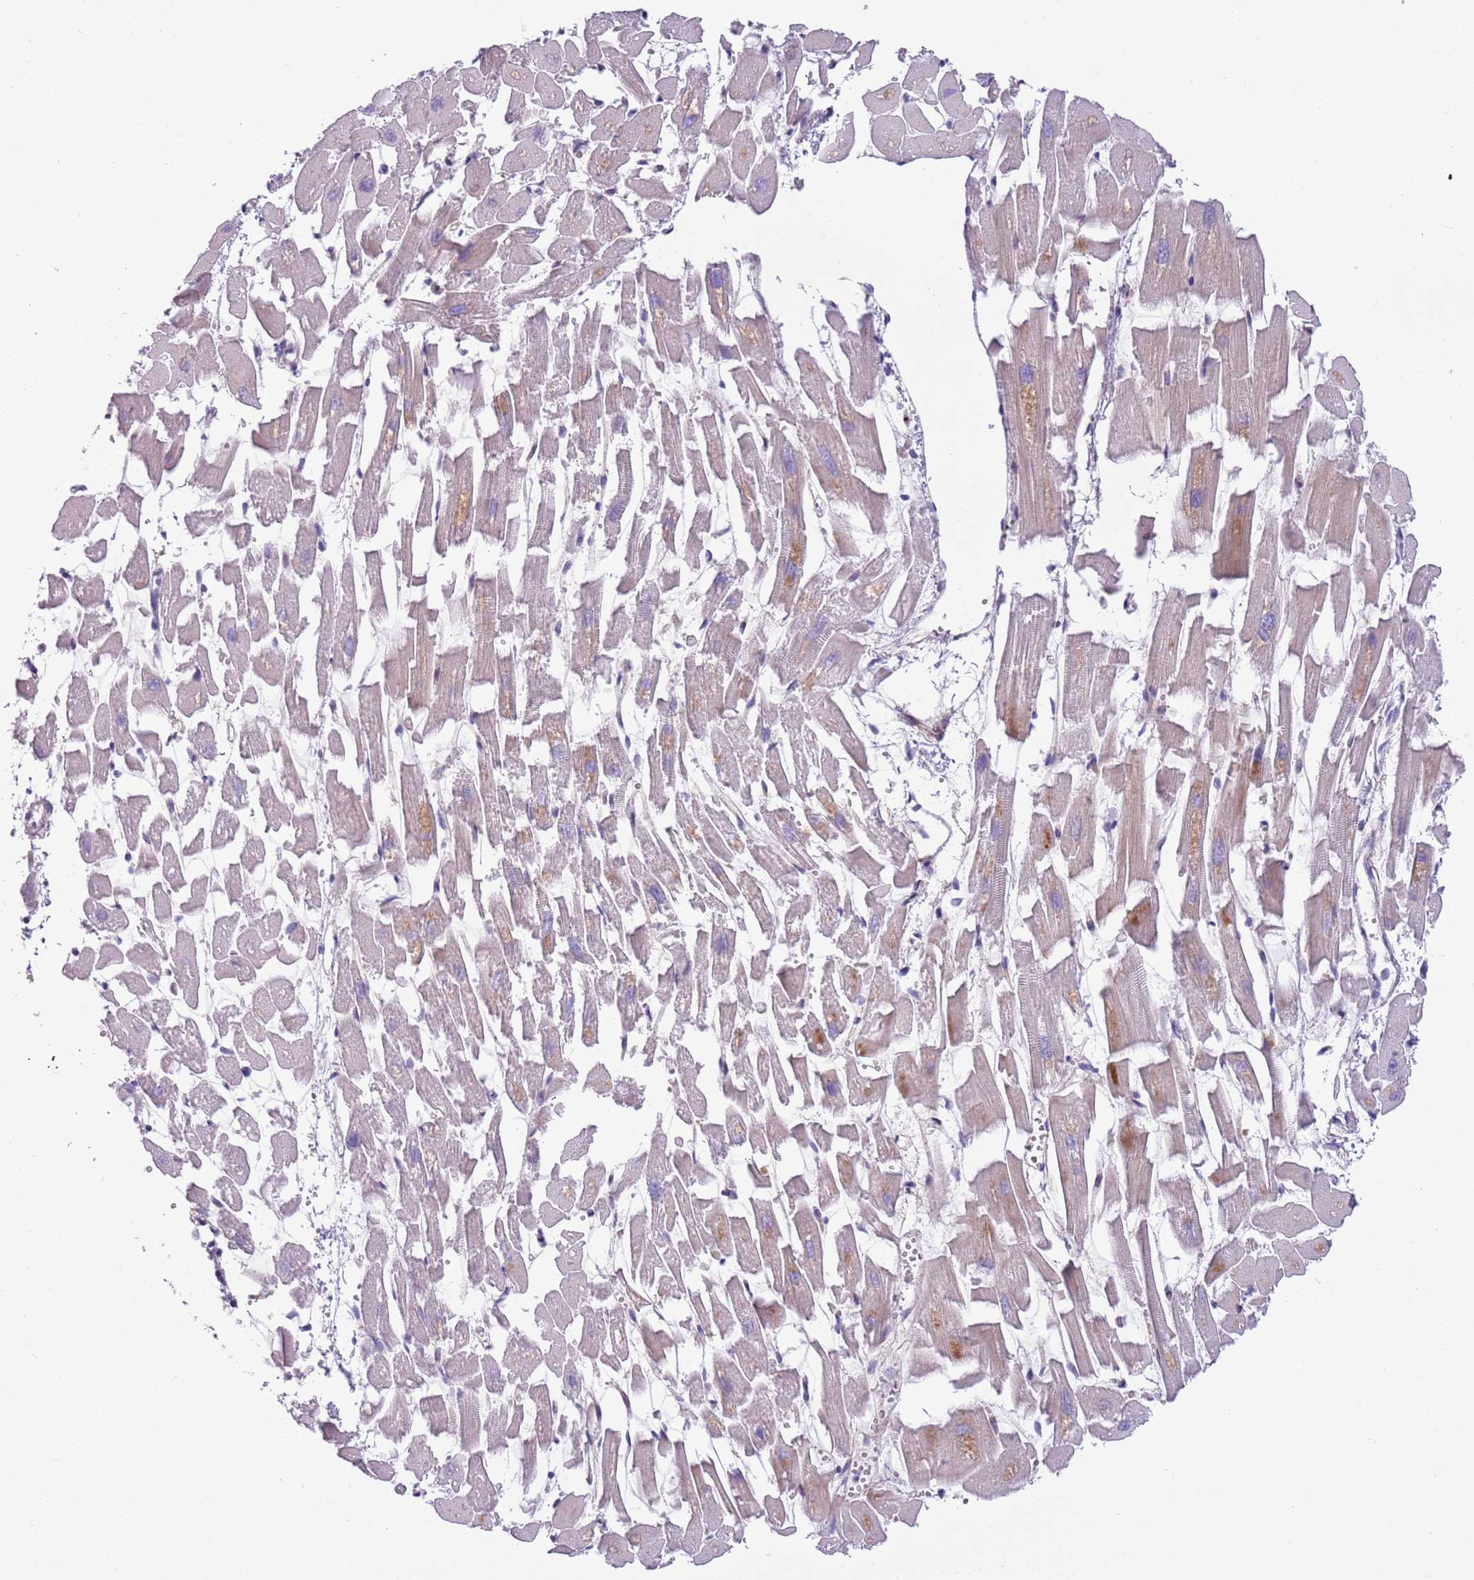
{"staining": {"intensity": "moderate", "quantity": "<25%", "location": "cytoplasmic/membranous"}, "tissue": "heart muscle", "cell_type": "Cardiomyocytes", "image_type": "normal", "snomed": [{"axis": "morphology", "description": "Normal tissue, NOS"}, {"axis": "topography", "description": "Heart"}], "caption": "Unremarkable heart muscle reveals moderate cytoplasmic/membranous staining in approximately <25% of cardiomyocytes, visualized by immunohistochemistry.", "gene": "MRPL32", "patient": {"sex": "female", "age": 64}}